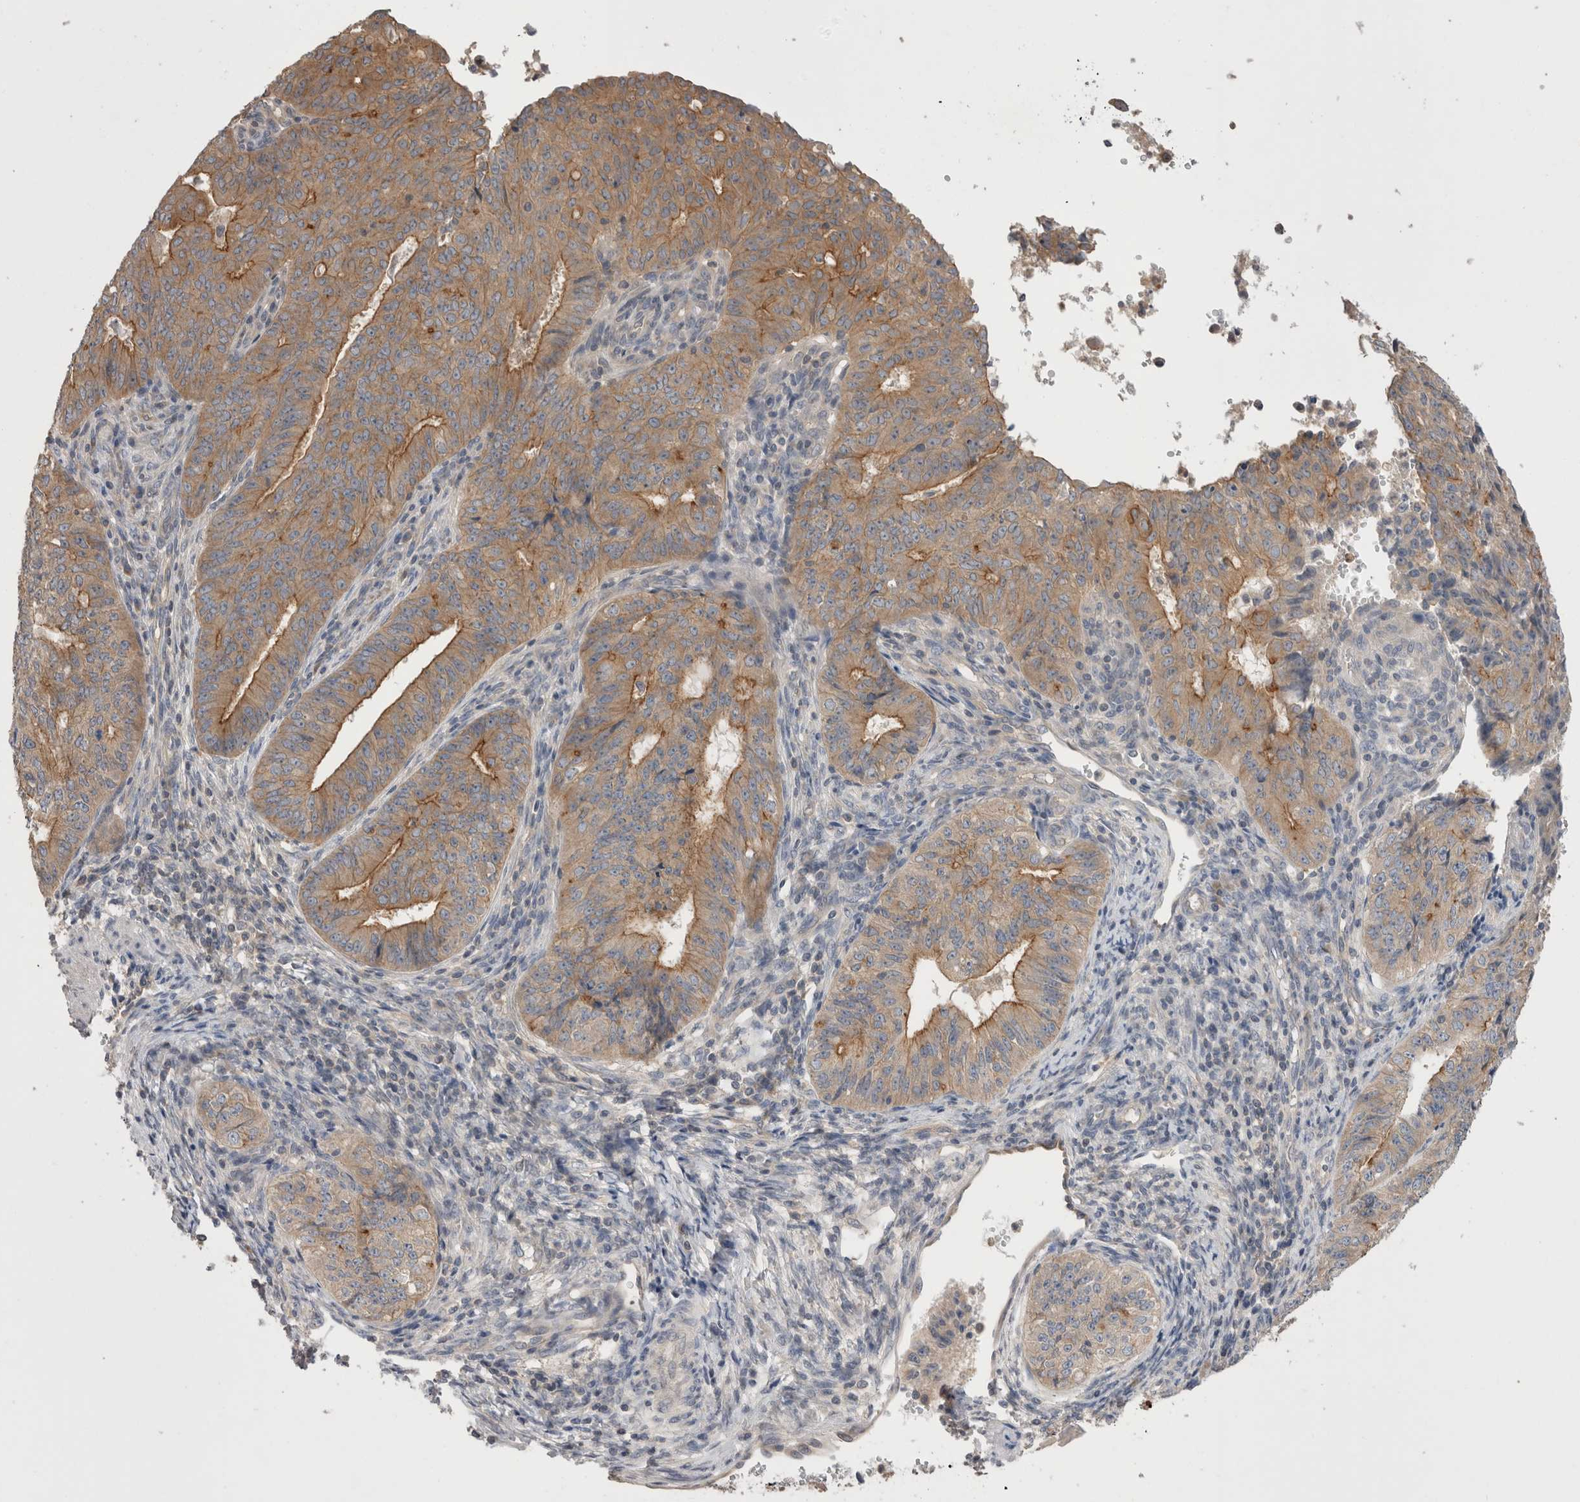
{"staining": {"intensity": "moderate", "quantity": ">75%", "location": "cytoplasmic/membranous"}, "tissue": "endometrial cancer", "cell_type": "Tumor cells", "image_type": "cancer", "snomed": [{"axis": "morphology", "description": "Adenocarcinoma, NOS"}, {"axis": "topography", "description": "Endometrium"}], "caption": "Moderate cytoplasmic/membranous positivity is present in approximately >75% of tumor cells in adenocarcinoma (endometrial).", "gene": "OTOR", "patient": {"sex": "female", "age": 32}}